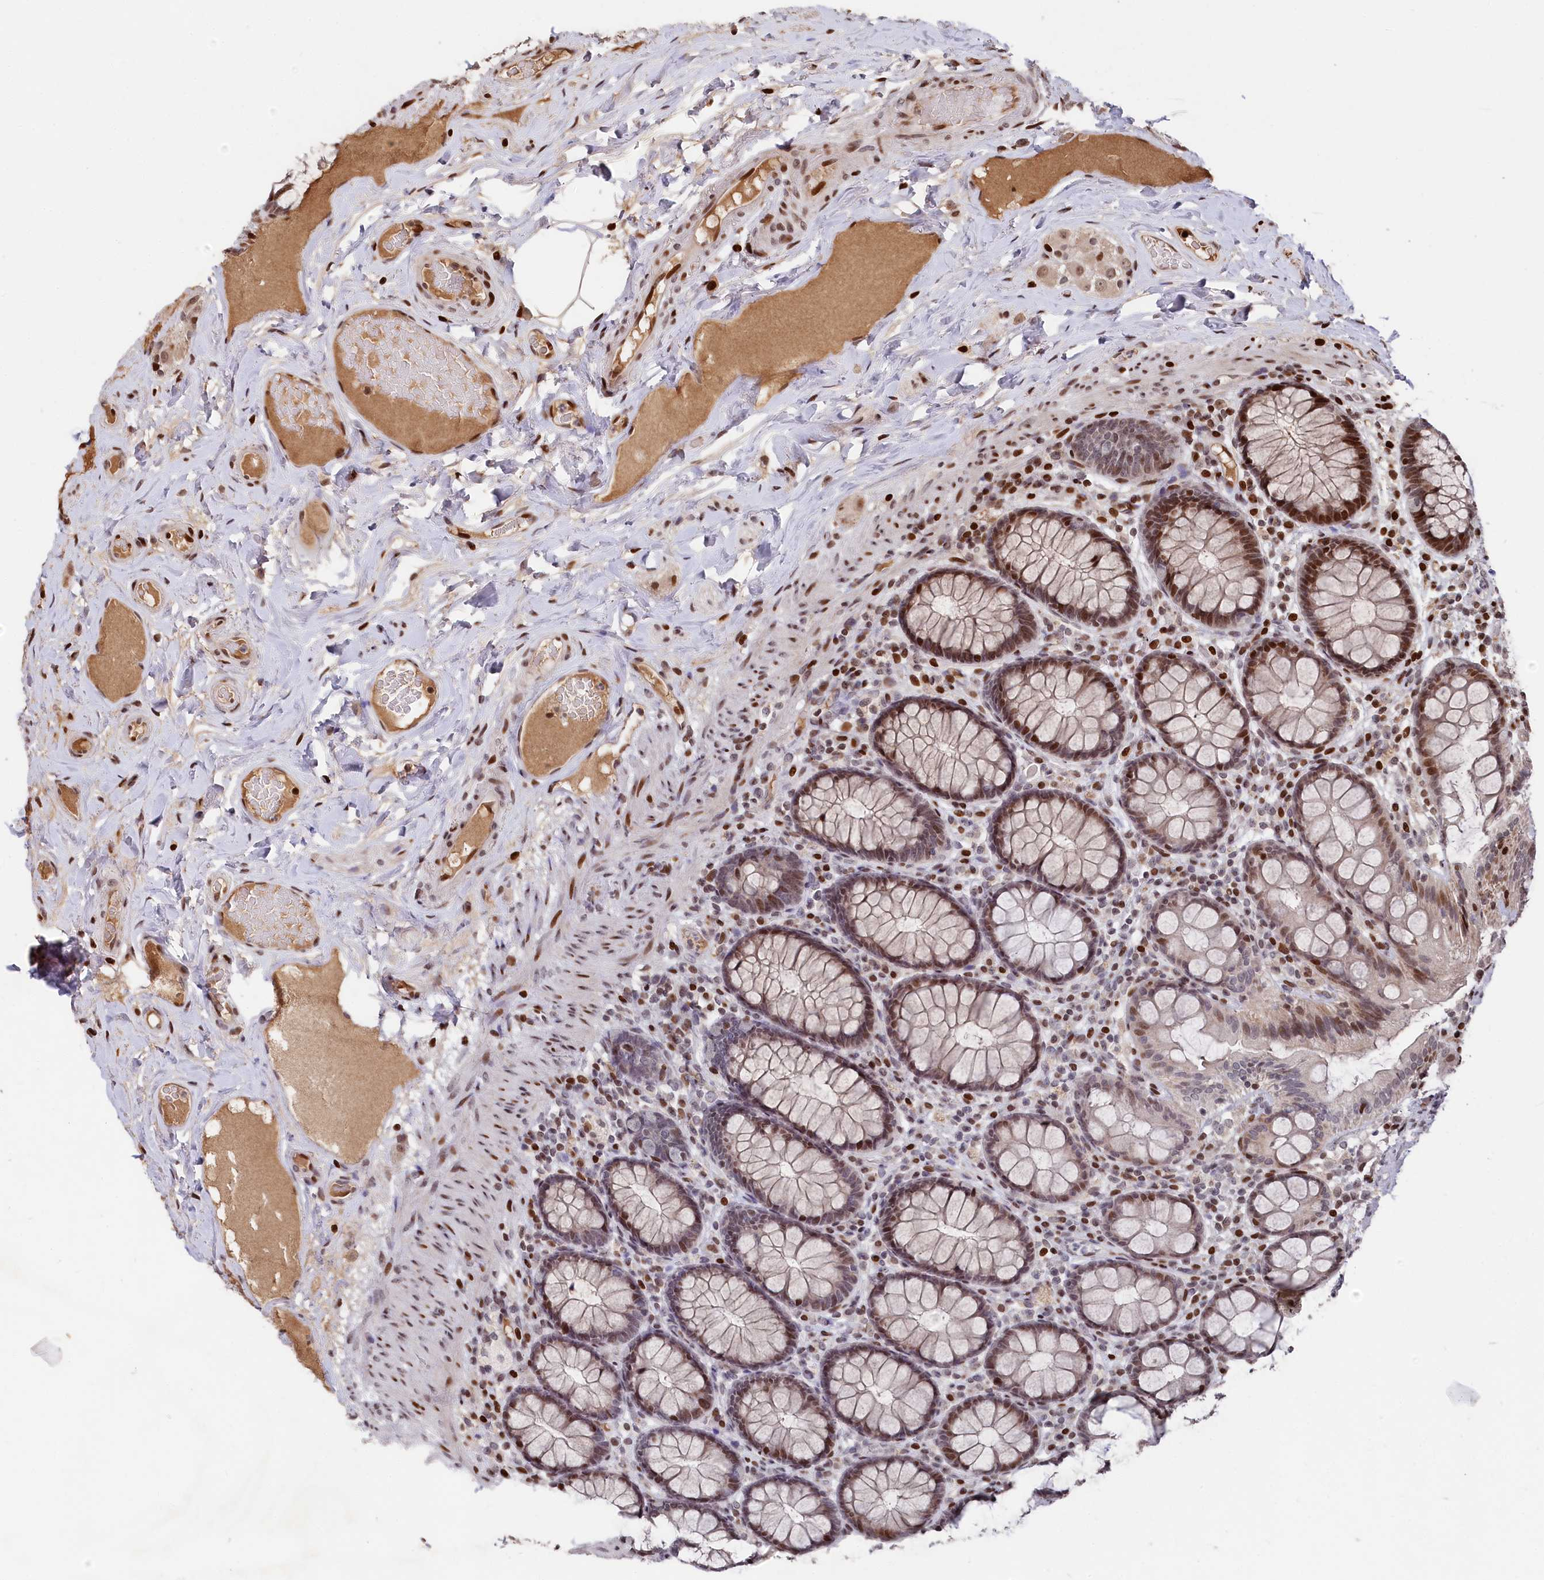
{"staining": {"intensity": "moderate", "quantity": "25%-75%", "location": "nuclear"}, "tissue": "rectum", "cell_type": "Glandular cells", "image_type": "normal", "snomed": [{"axis": "morphology", "description": "Normal tissue, NOS"}, {"axis": "topography", "description": "Rectum"}], "caption": "A micrograph of human rectum stained for a protein exhibits moderate nuclear brown staining in glandular cells.", "gene": "MCF2L2", "patient": {"sex": "male", "age": 83}}